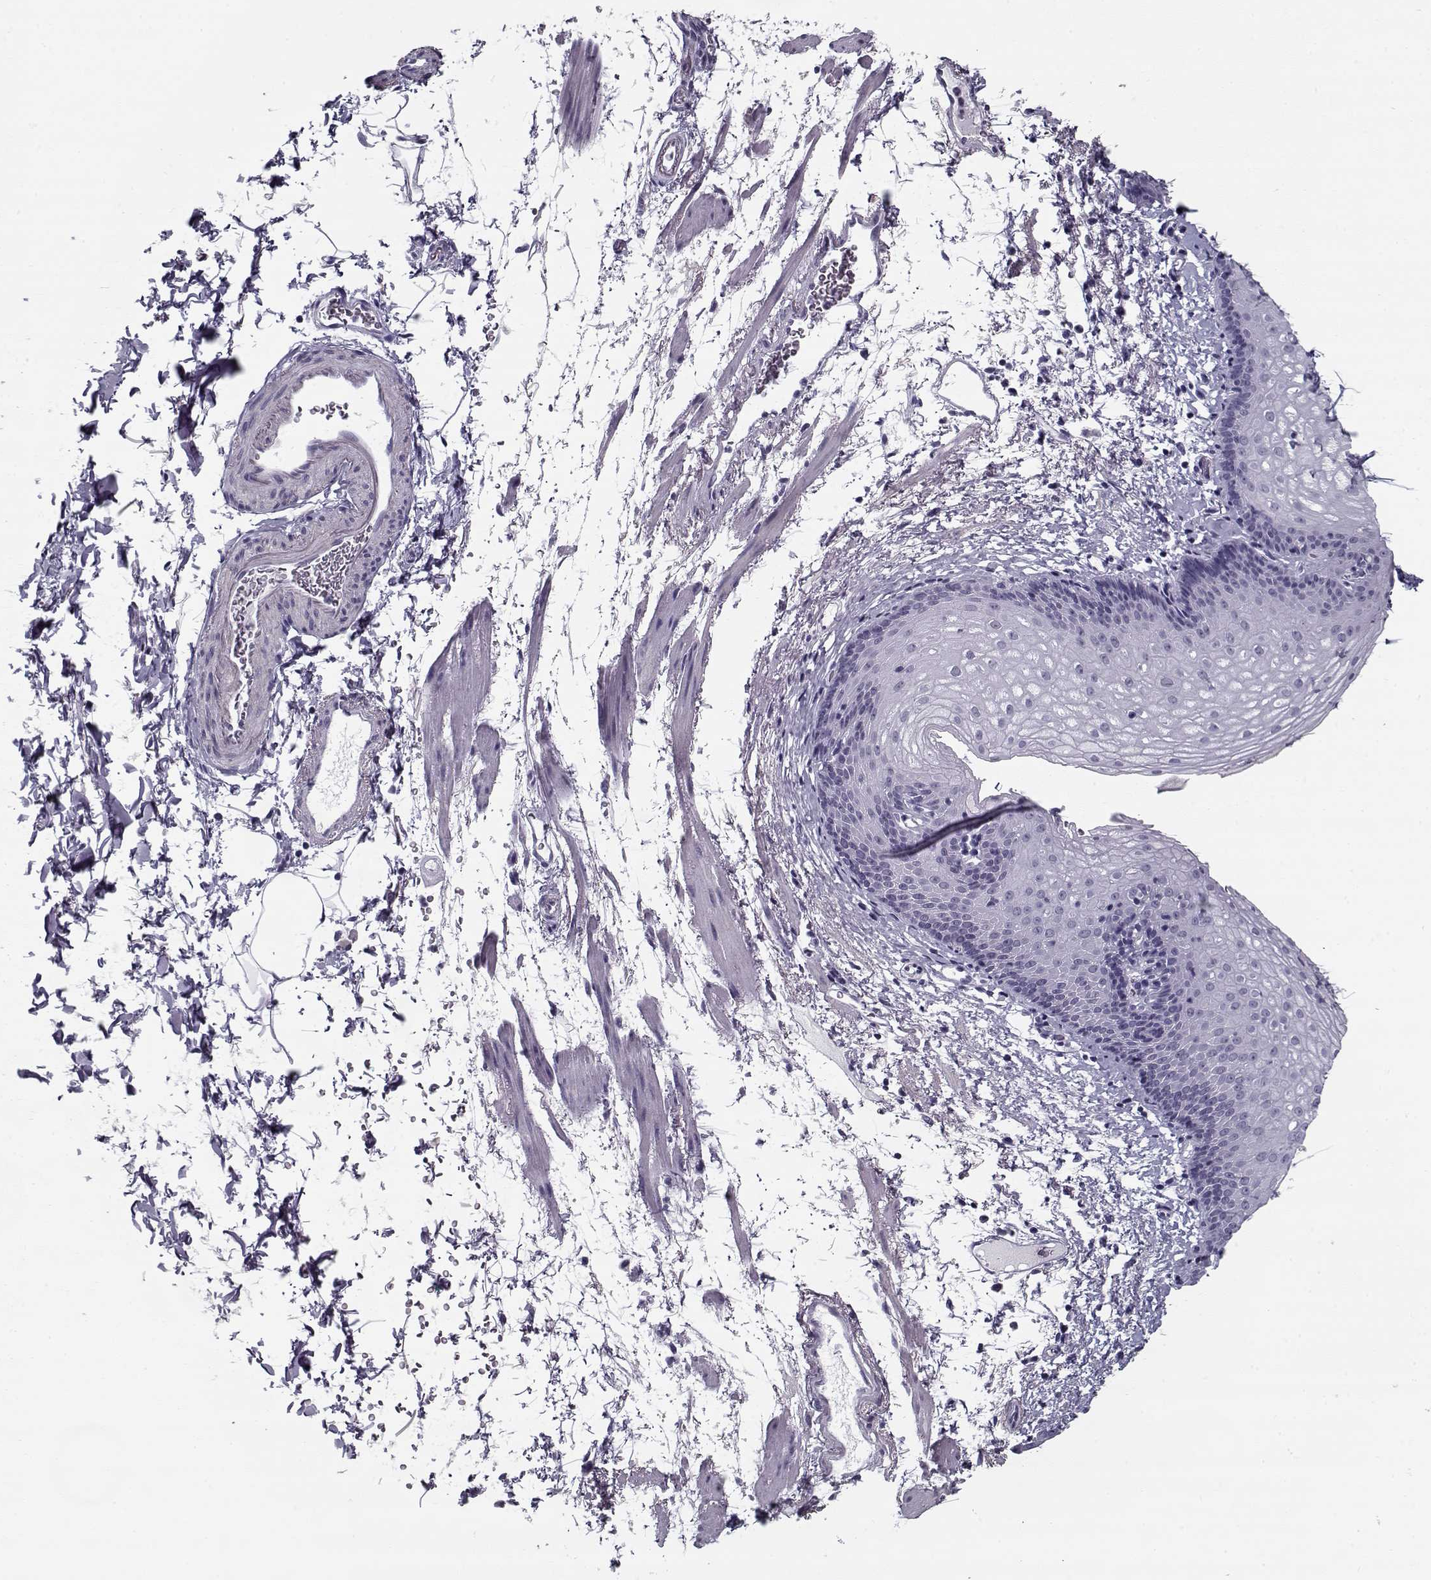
{"staining": {"intensity": "negative", "quantity": "none", "location": "none"}, "tissue": "esophagus", "cell_type": "Squamous epithelial cells", "image_type": "normal", "snomed": [{"axis": "morphology", "description": "Normal tissue, NOS"}, {"axis": "topography", "description": "Esophagus"}], "caption": "DAB immunohistochemical staining of benign esophagus exhibits no significant expression in squamous epithelial cells.", "gene": "RNF32", "patient": {"sex": "female", "age": 64}}